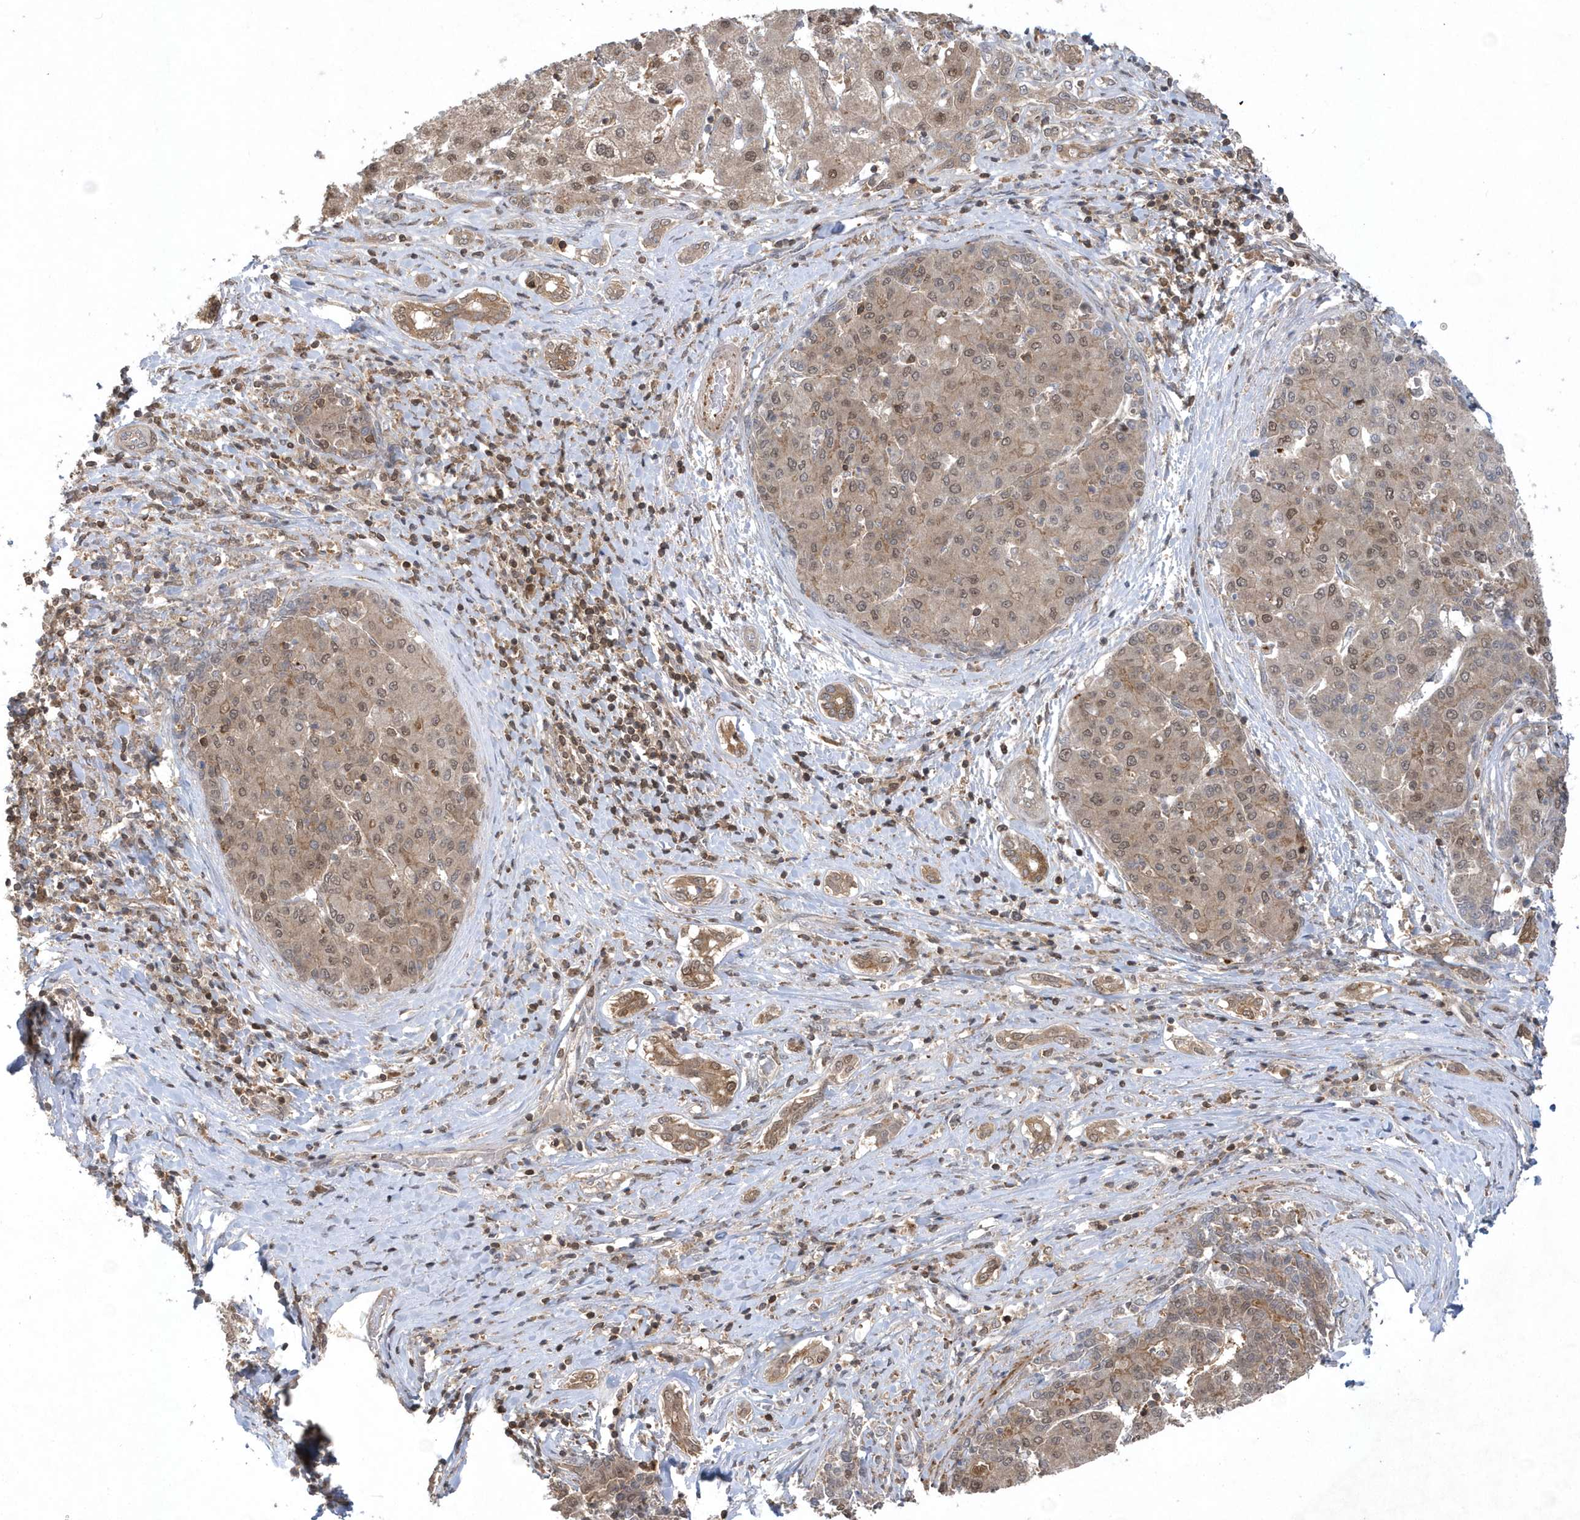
{"staining": {"intensity": "weak", "quantity": "25%-75%", "location": "cytoplasmic/membranous,nuclear"}, "tissue": "liver cancer", "cell_type": "Tumor cells", "image_type": "cancer", "snomed": [{"axis": "morphology", "description": "Carcinoma, Hepatocellular, NOS"}, {"axis": "topography", "description": "Liver"}], "caption": "Weak cytoplasmic/membranous and nuclear staining is appreciated in approximately 25%-75% of tumor cells in liver hepatocellular carcinoma.", "gene": "ACYP1", "patient": {"sex": "male", "age": 65}}